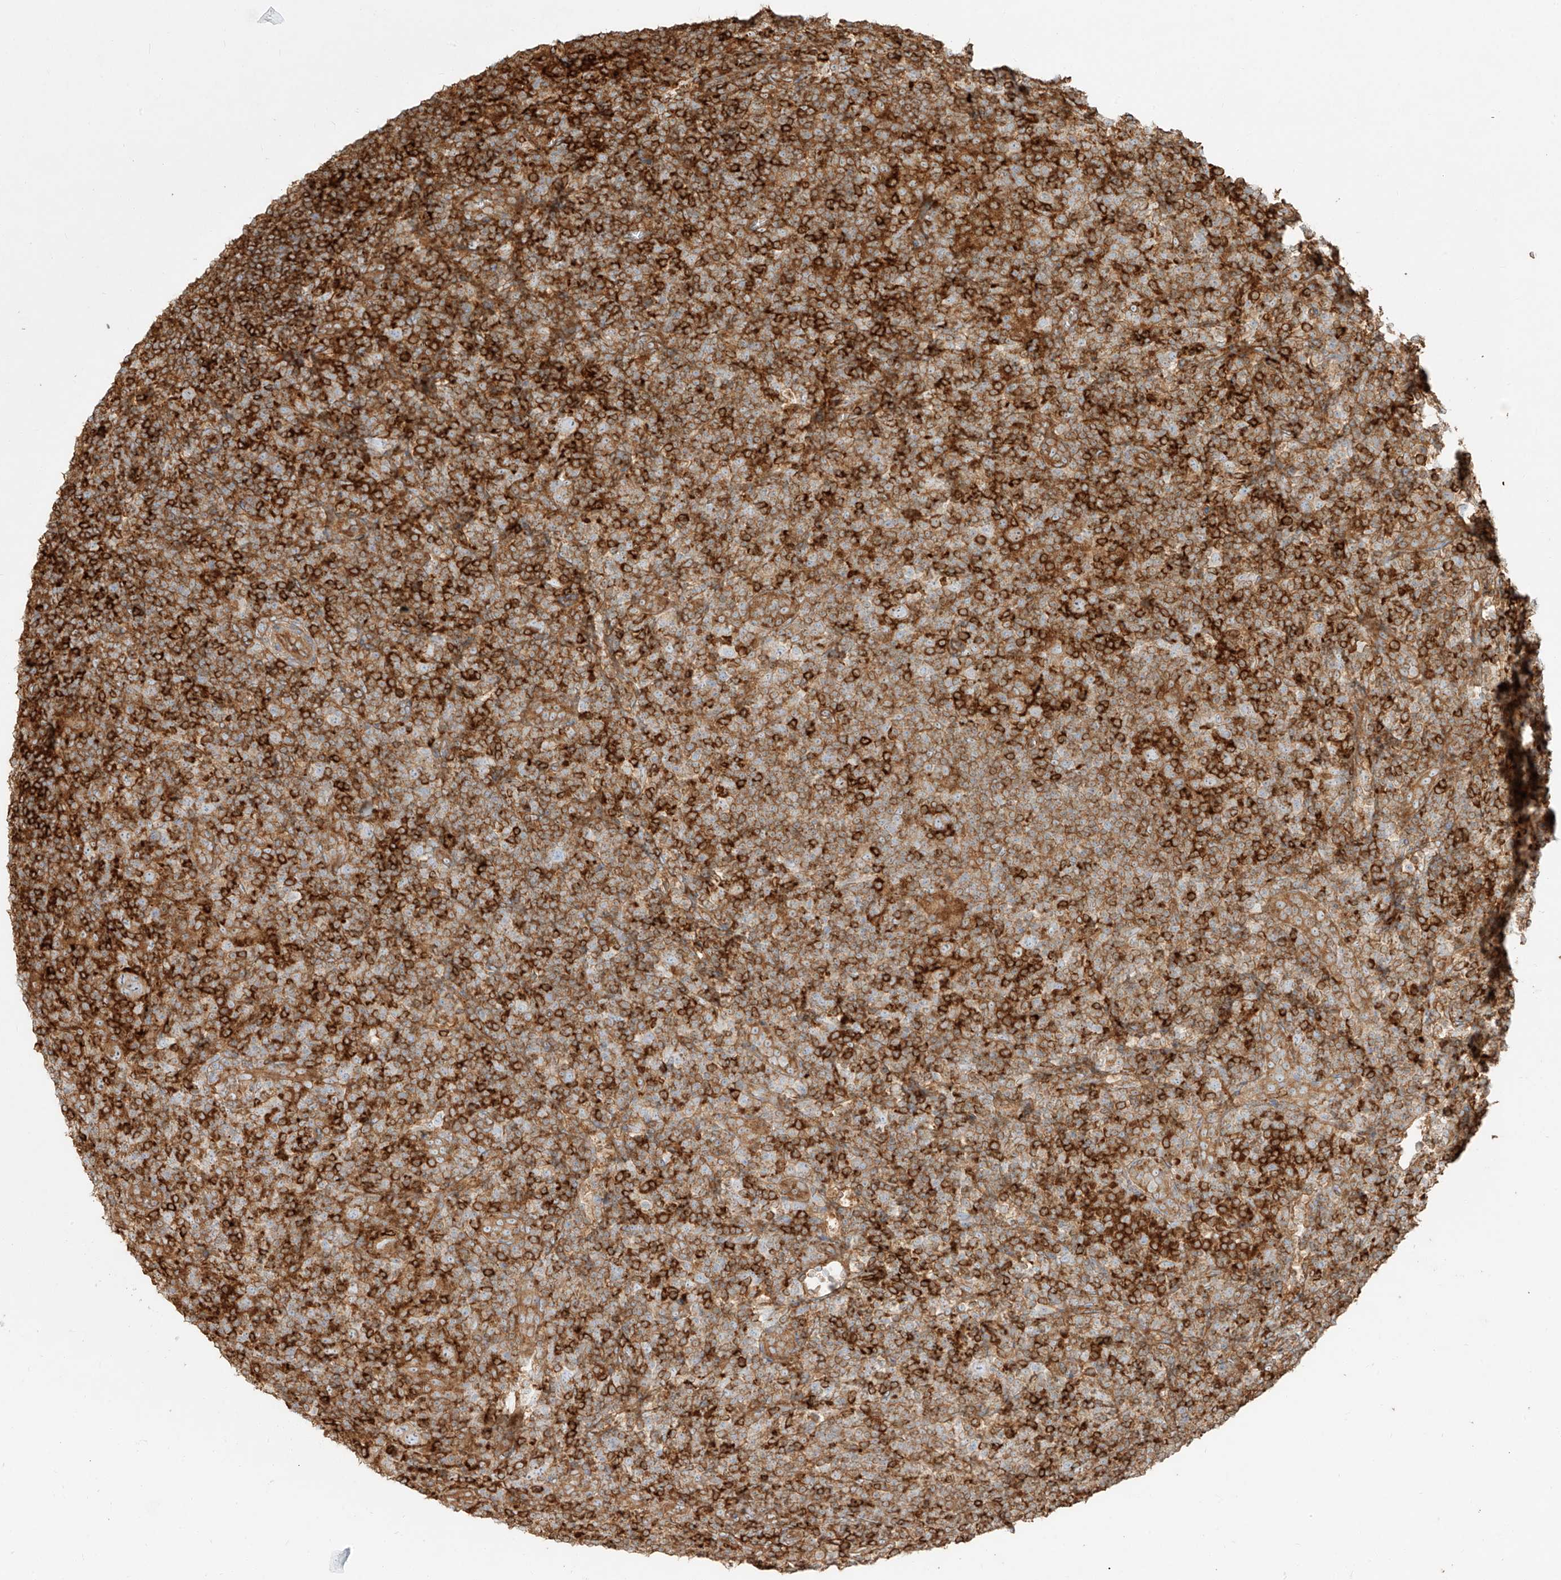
{"staining": {"intensity": "weak", "quantity": "25%-75%", "location": "cytoplasmic/membranous"}, "tissue": "lymphoma", "cell_type": "Tumor cells", "image_type": "cancer", "snomed": [{"axis": "morphology", "description": "Hodgkin's disease, NOS"}, {"axis": "topography", "description": "Lymph node"}], "caption": "Immunohistochemistry micrograph of neoplastic tissue: human Hodgkin's disease stained using immunohistochemistry (IHC) demonstrates low levels of weak protein expression localized specifically in the cytoplasmic/membranous of tumor cells, appearing as a cytoplasmic/membranous brown color.", "gene": "SNX9", "patient": {"sex": "female", "age": 57}}